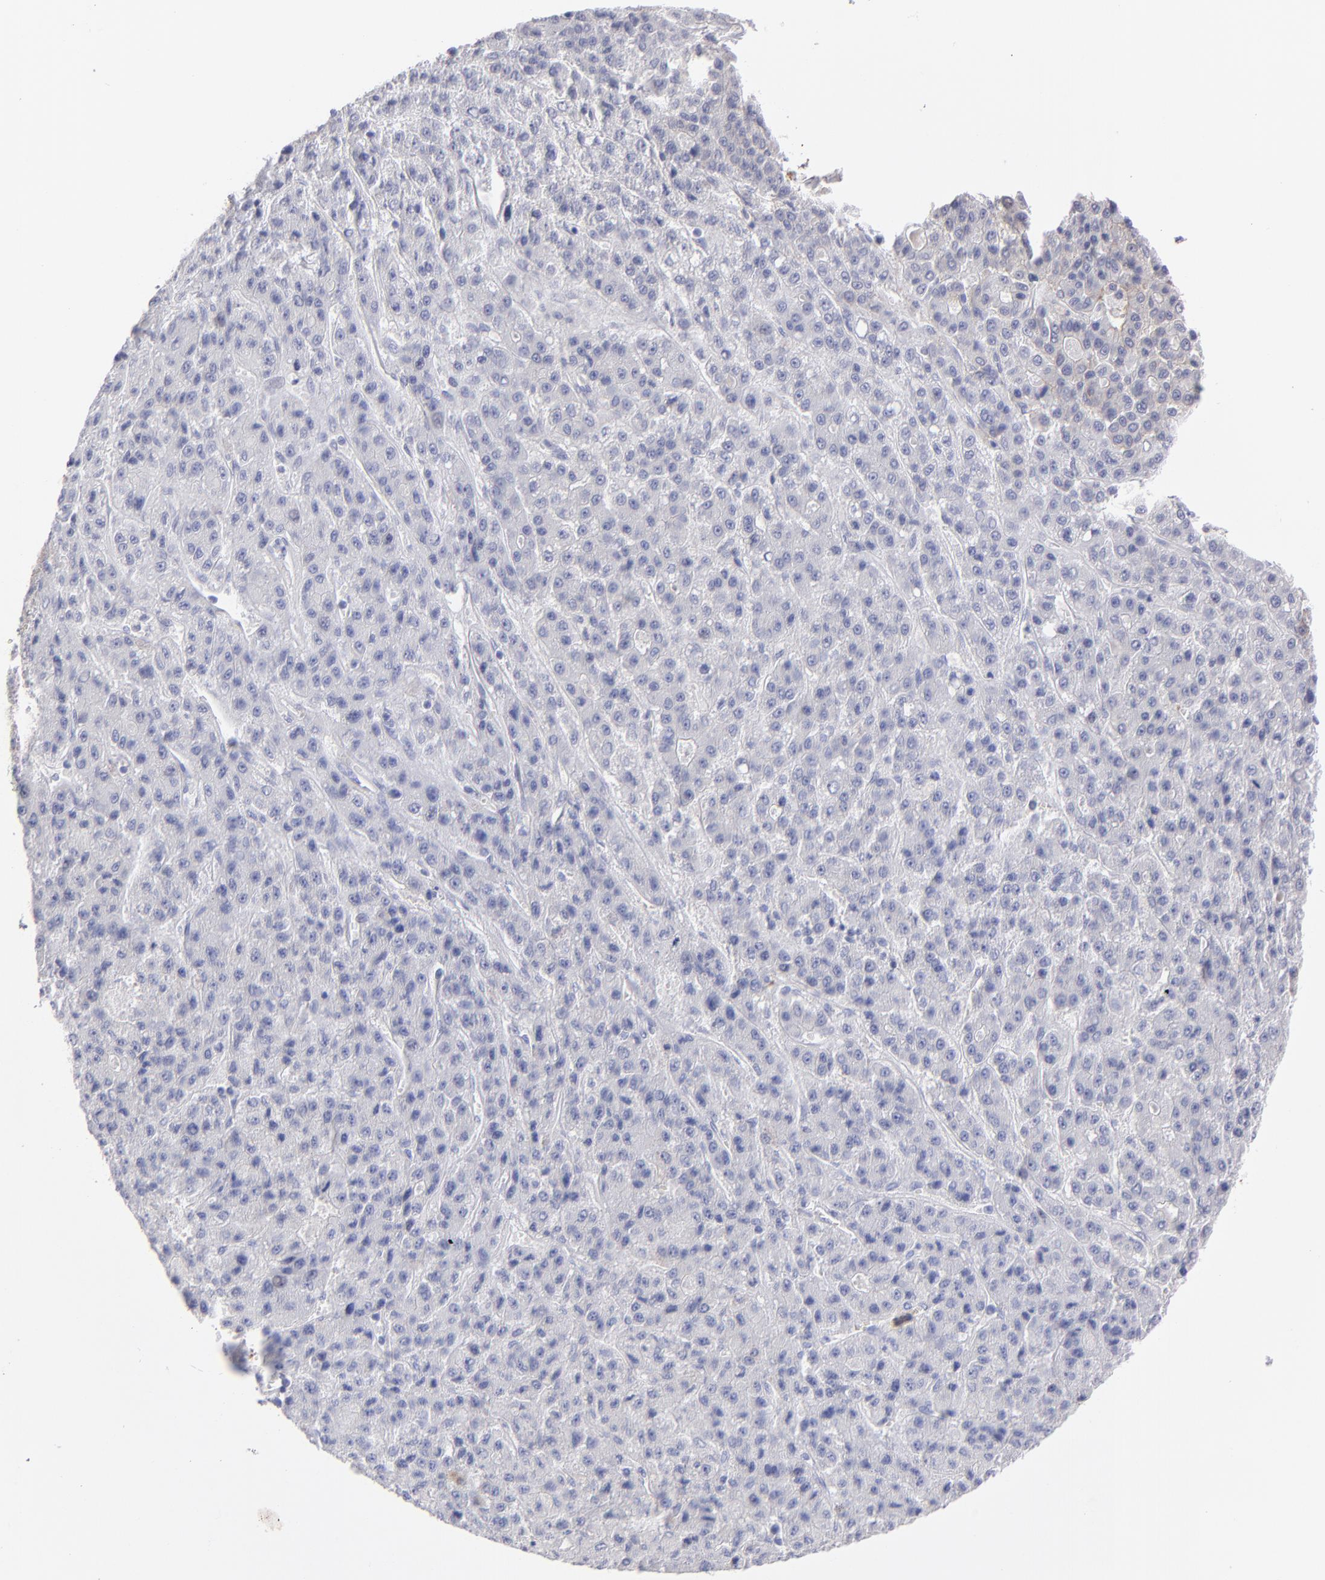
{"staining": {"intensity": "negative", "quantity": "none", "location": "none"}, "tissue": "liver cancer", "cell_type": "Tumor cells", "image_type": "cancer", "snomed": [{"axis": "morphology", "description": "Carcinoma, Hepatocellular, NOS"}, {"axis": "topography", "description": "Liver"}], "caption": "An IHC photomicrograph of liver hepatocellular carcinoma is shown. There is no staining in tumor cells of liver hepatocellular carcinoma.", "gene": "AHNAK2", "patient": {"sex": "male", "age": 70}}